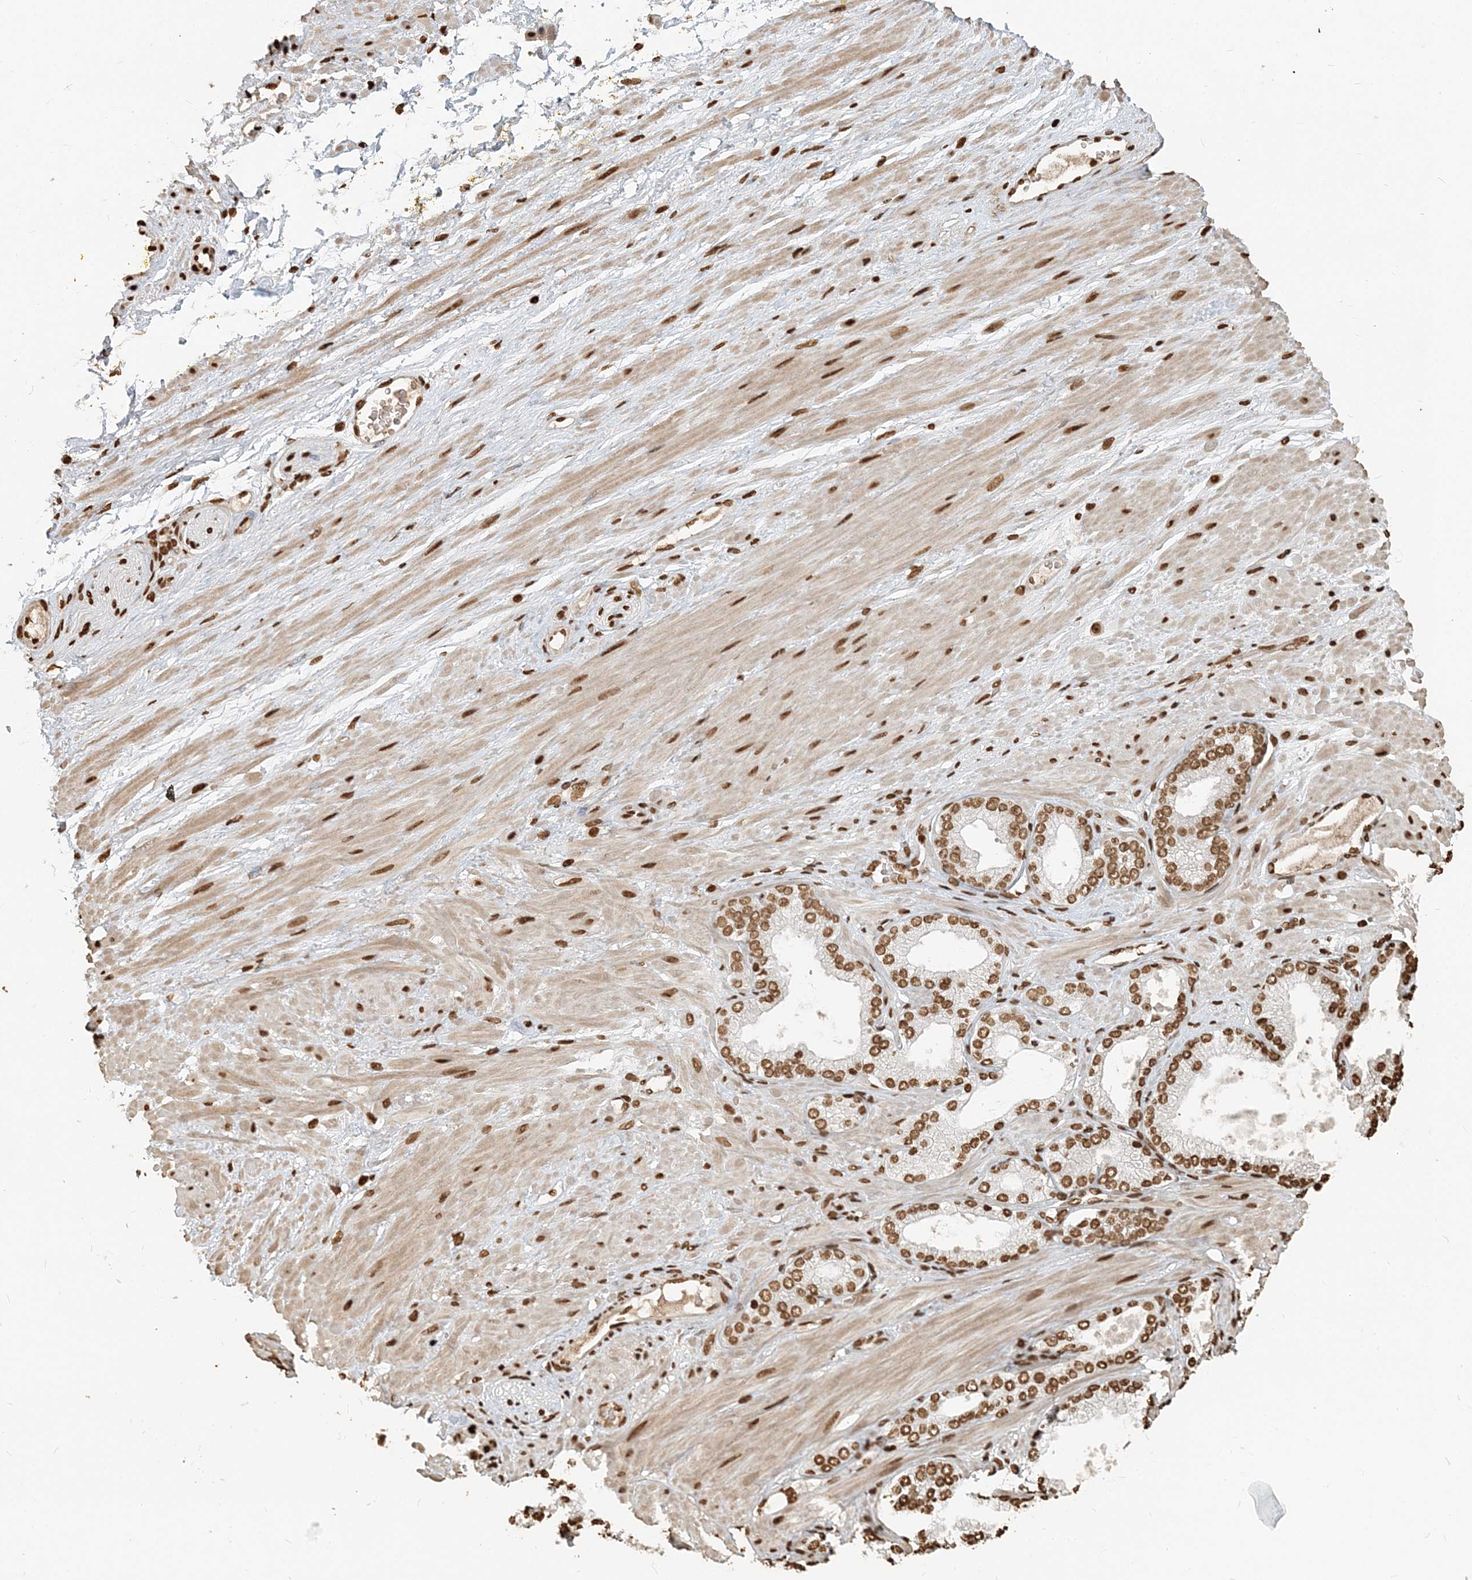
{"staining": {"intensity": "strong", "quantity": ">75%", "location": "nuclear"}, "tissue": "adipose tissue", "cell_type": "Adipocytes", "image_type": "normal", "snomed": [{"axis": "morphology", "description": "Normal tissue, NOS"}, {"axis": "morphology", "description": "Adenocarcinoma, Low grade"}, {"axis": "topography", "description": "Prostate"}, {"axis": "topography", "description": "Peripheral nerve tissue"}], "caption": "Immunohistochemical staining of unremarkable human adipose tissue shows >75% levels of strong nuclear protein positivity in about >75% of adipocytes. Nuclei are stained in blue.", "gene": "H3", "patient": {"sex": "male", "age": 63}}